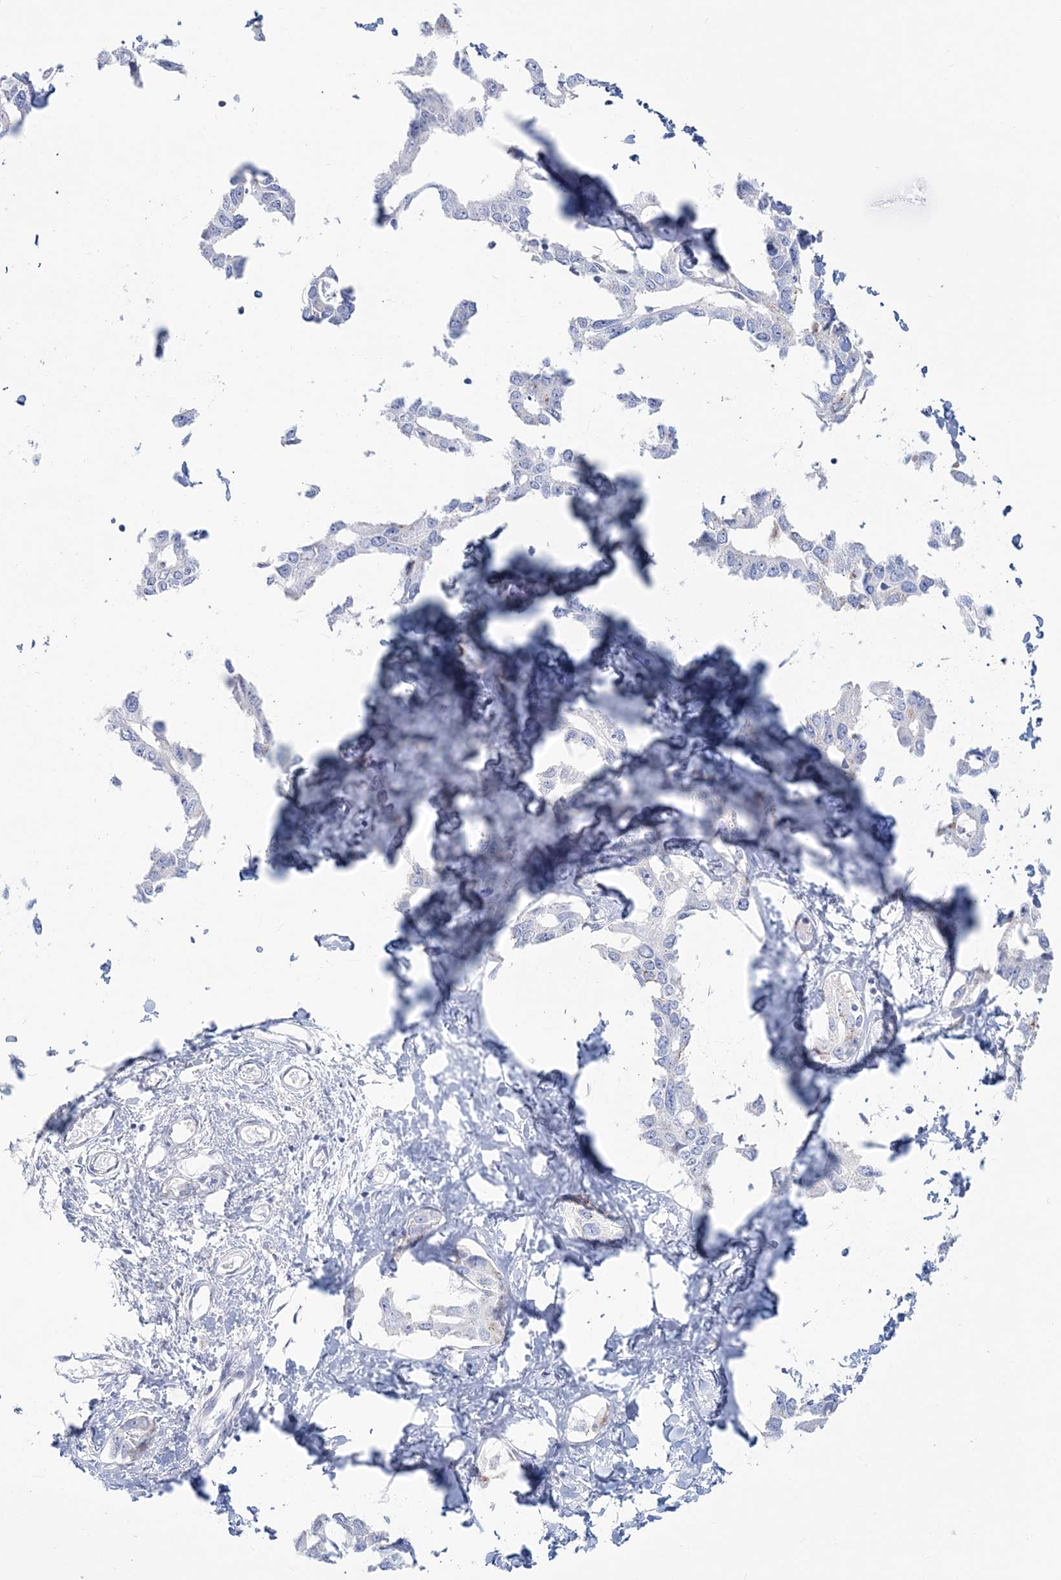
{"staining": {"intensity": "negative", "quantity": "none", "location": "none"}, "tissue": "liver cancer", "cell_type": "Tumor cells", "image_type": "cancer", "snomed": [{"axis": "morphology", "description": "Cholangiocarcinoma"}, {"axis": "topography", "description": "Liver"}], "caption": "The IHC photomicrograph has no significant expression in tumor cells of liver cancer tissue.", "gene": "ADGB", "patient": {"sex": "male", "age": 59}}